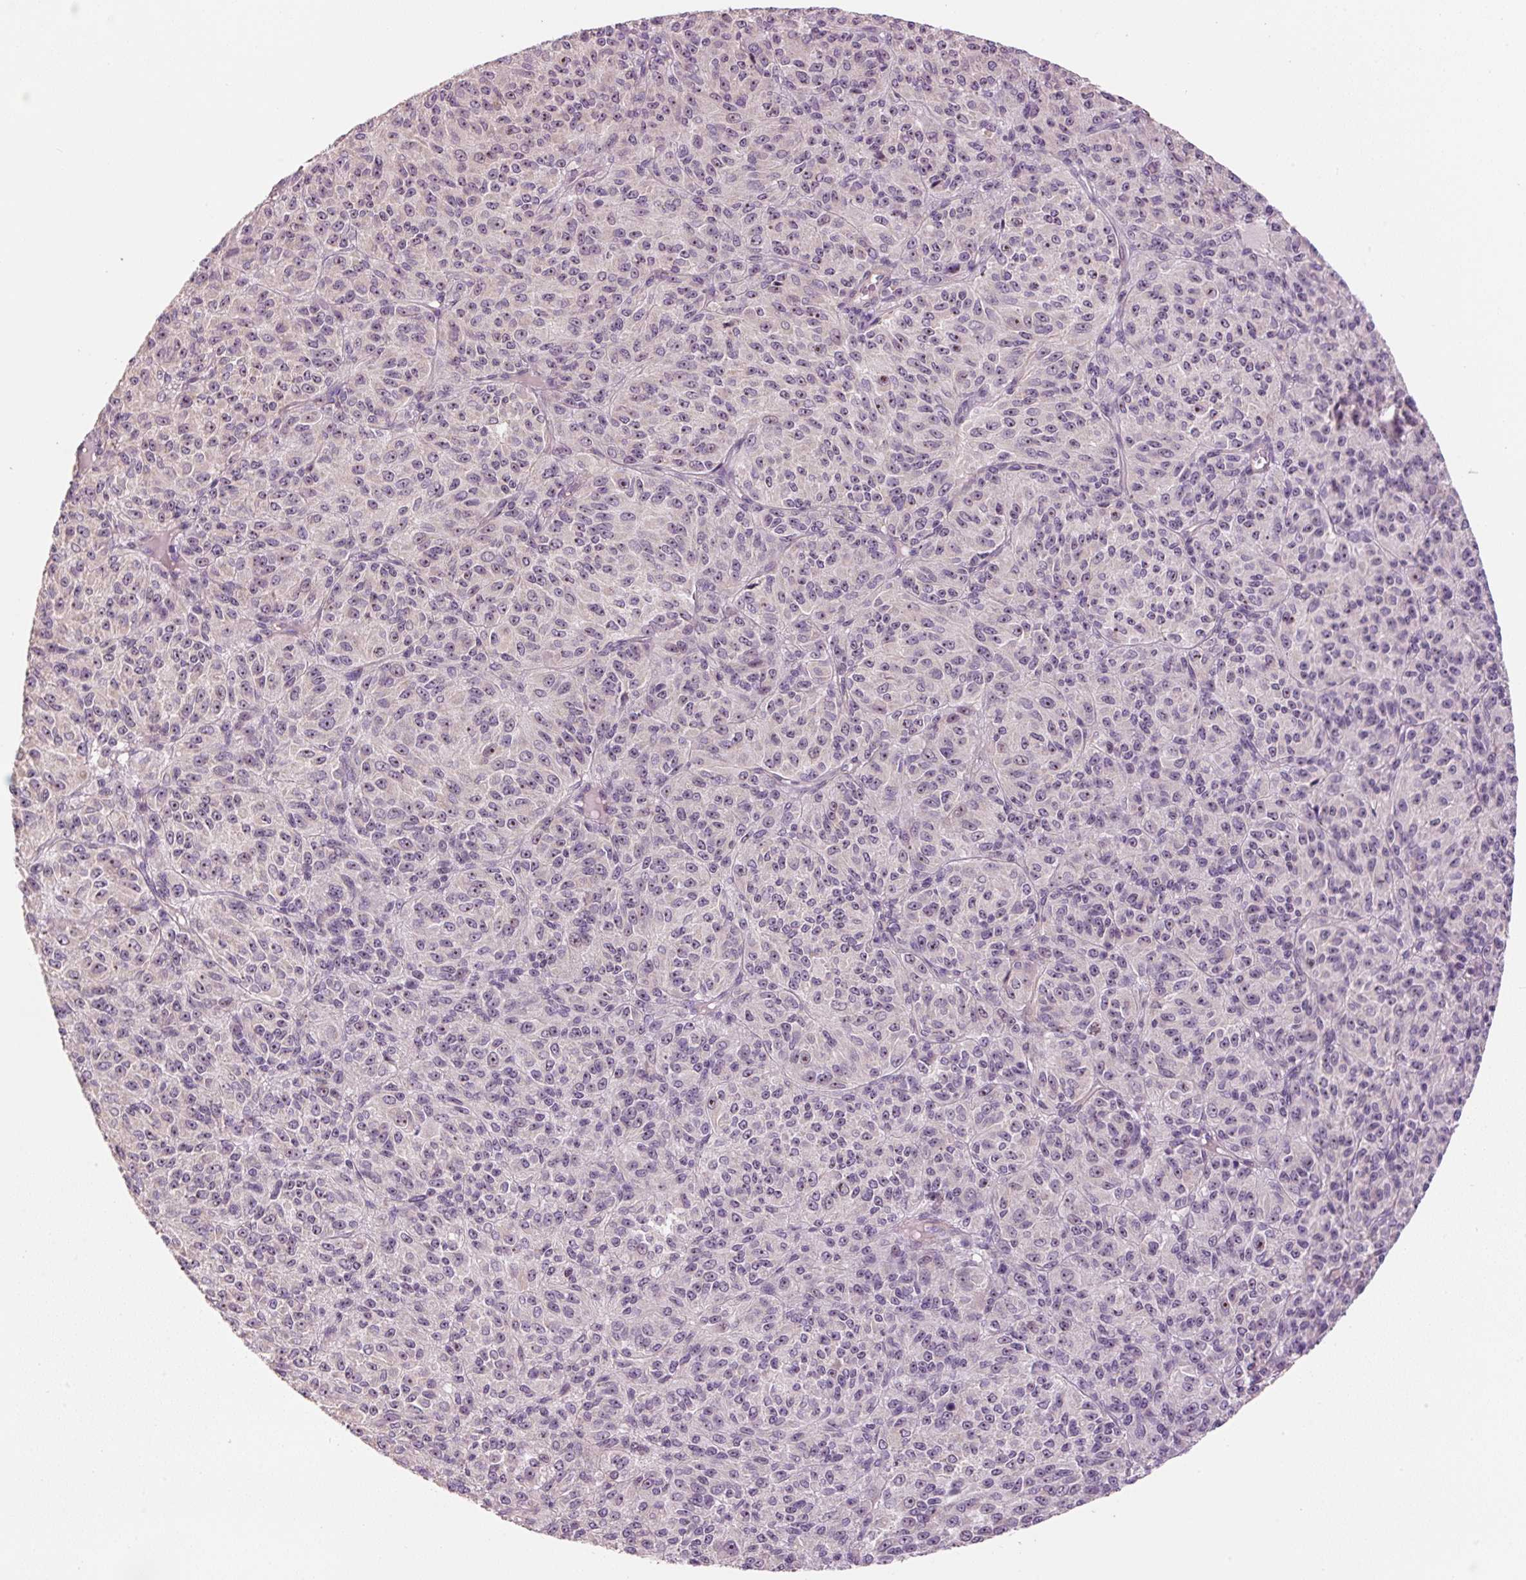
{"staining": {"intensity": "weak", "quantity": "25%-75%", "location": "nuclear"}, "tissue": "melanoma", "cell_type": "Tumor cells", "image_type": "cancer", "snomed": [{"axis": "morphology", "description": "Malignant melanoma, Metastatic site"}, {"axis": "topography", "description": "Brain"}], "caption": "Melanoma was stained to show a protein in brown. There is low levels of weak nuclear expression in approximately 25%-75% of tumor cells.", "gene": "TMEM151B", "patient": {"sex": "female", "age": 56}}